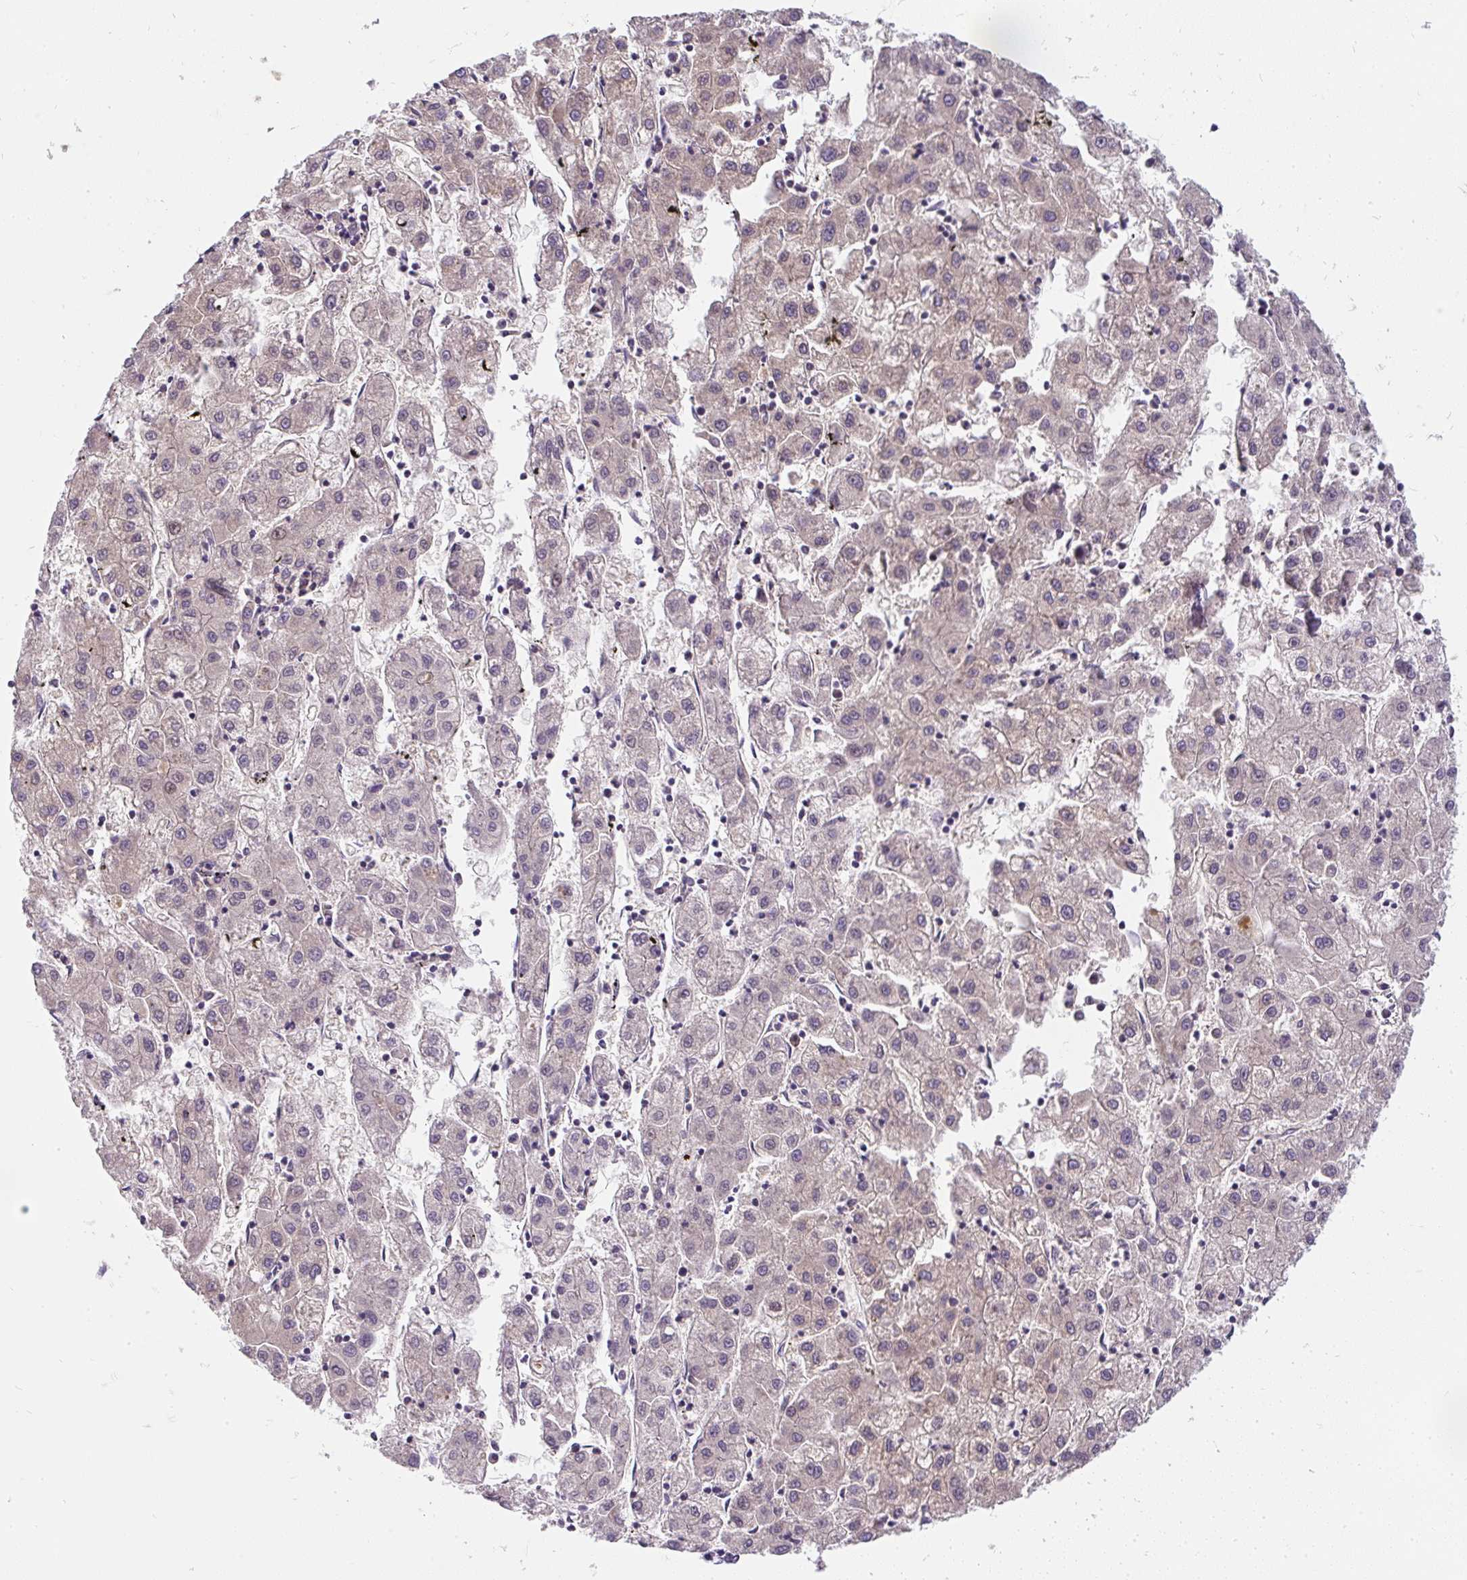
{"staining": {"intensity": "weak", "quantity": ">75%", "location": "cytoplasmic/membranous,nuclear"}, "tissue": "liver cancer", "cell_type": "Tumor cells", "image_type": "cancer", "snomed": [{"axis": "morphology", "description": "Carcinoma, Hepatocellular, NOS"}, {"axis": "topography", "description": "Liver"}], "caption": "Human hepatocellular carcinoma (liver) stained with a protein marker displays weak staining in tumor cells.", "gene": "CYP20A1", "patient": {"sex": "male", "age": 72}}